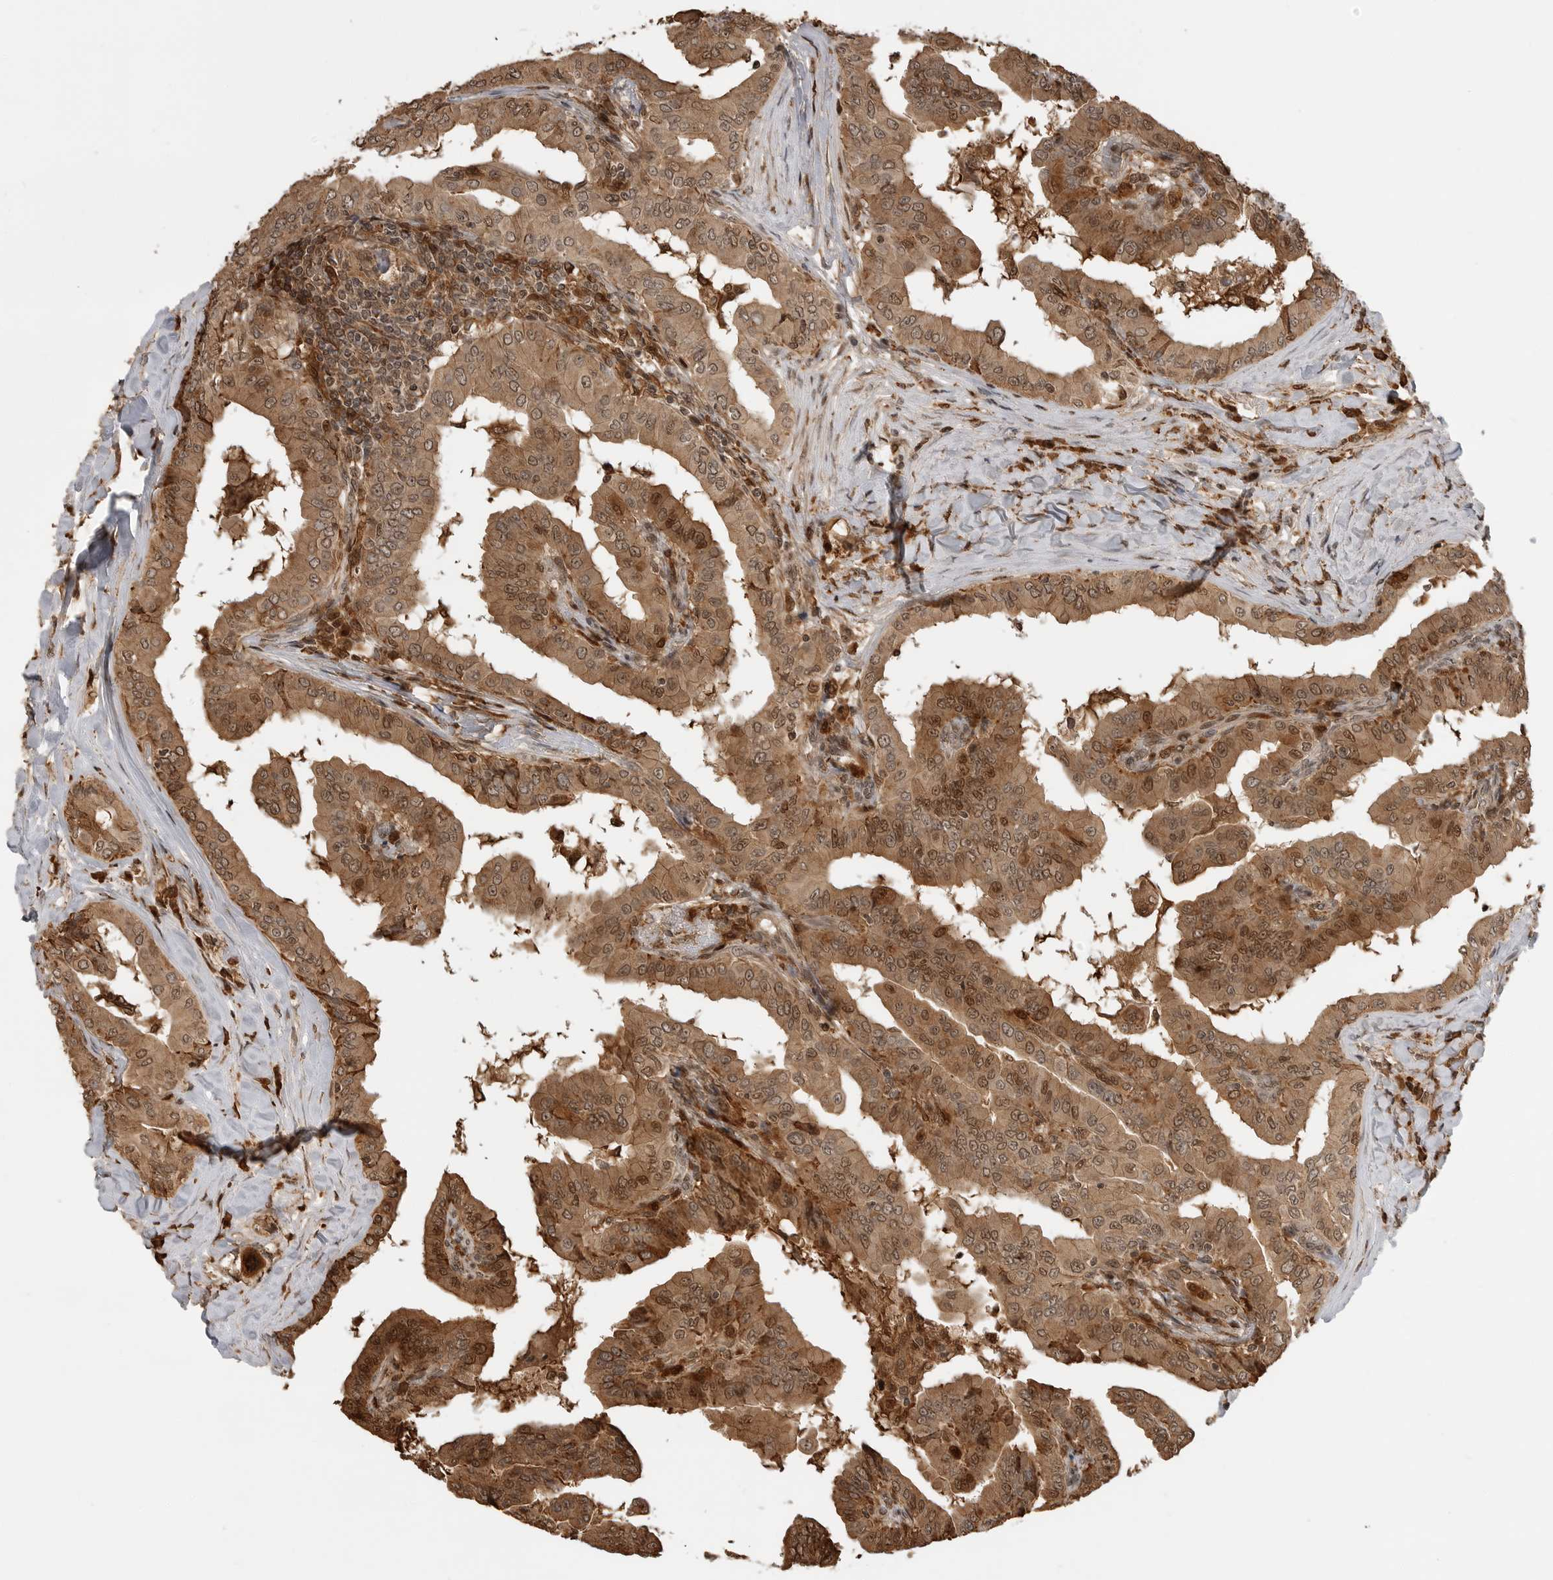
{"staining": {"intensity": "moderate", "quantity": ">75%", "location": "cytoplasmic/membranous,nuclear"}, "tissue": "thyroid cancer", "cell_type": "Tumor cells", "image_type": "cancer", "snomed": [{"axis": "morphology", "description": "Papillary adenocarcinoma, NOS"}, {"axis": "topography", "description": "Thyroid gland"}], "caption": "Immunohistochemistry (IHC) of human thyroid cancer reveals medium levels of moderate cytoplasmic/membranous and nuclear expression in about >75% of tumor cells.", "gene": "BMP2K", "patient": {"sex": "male", "age": 33}}